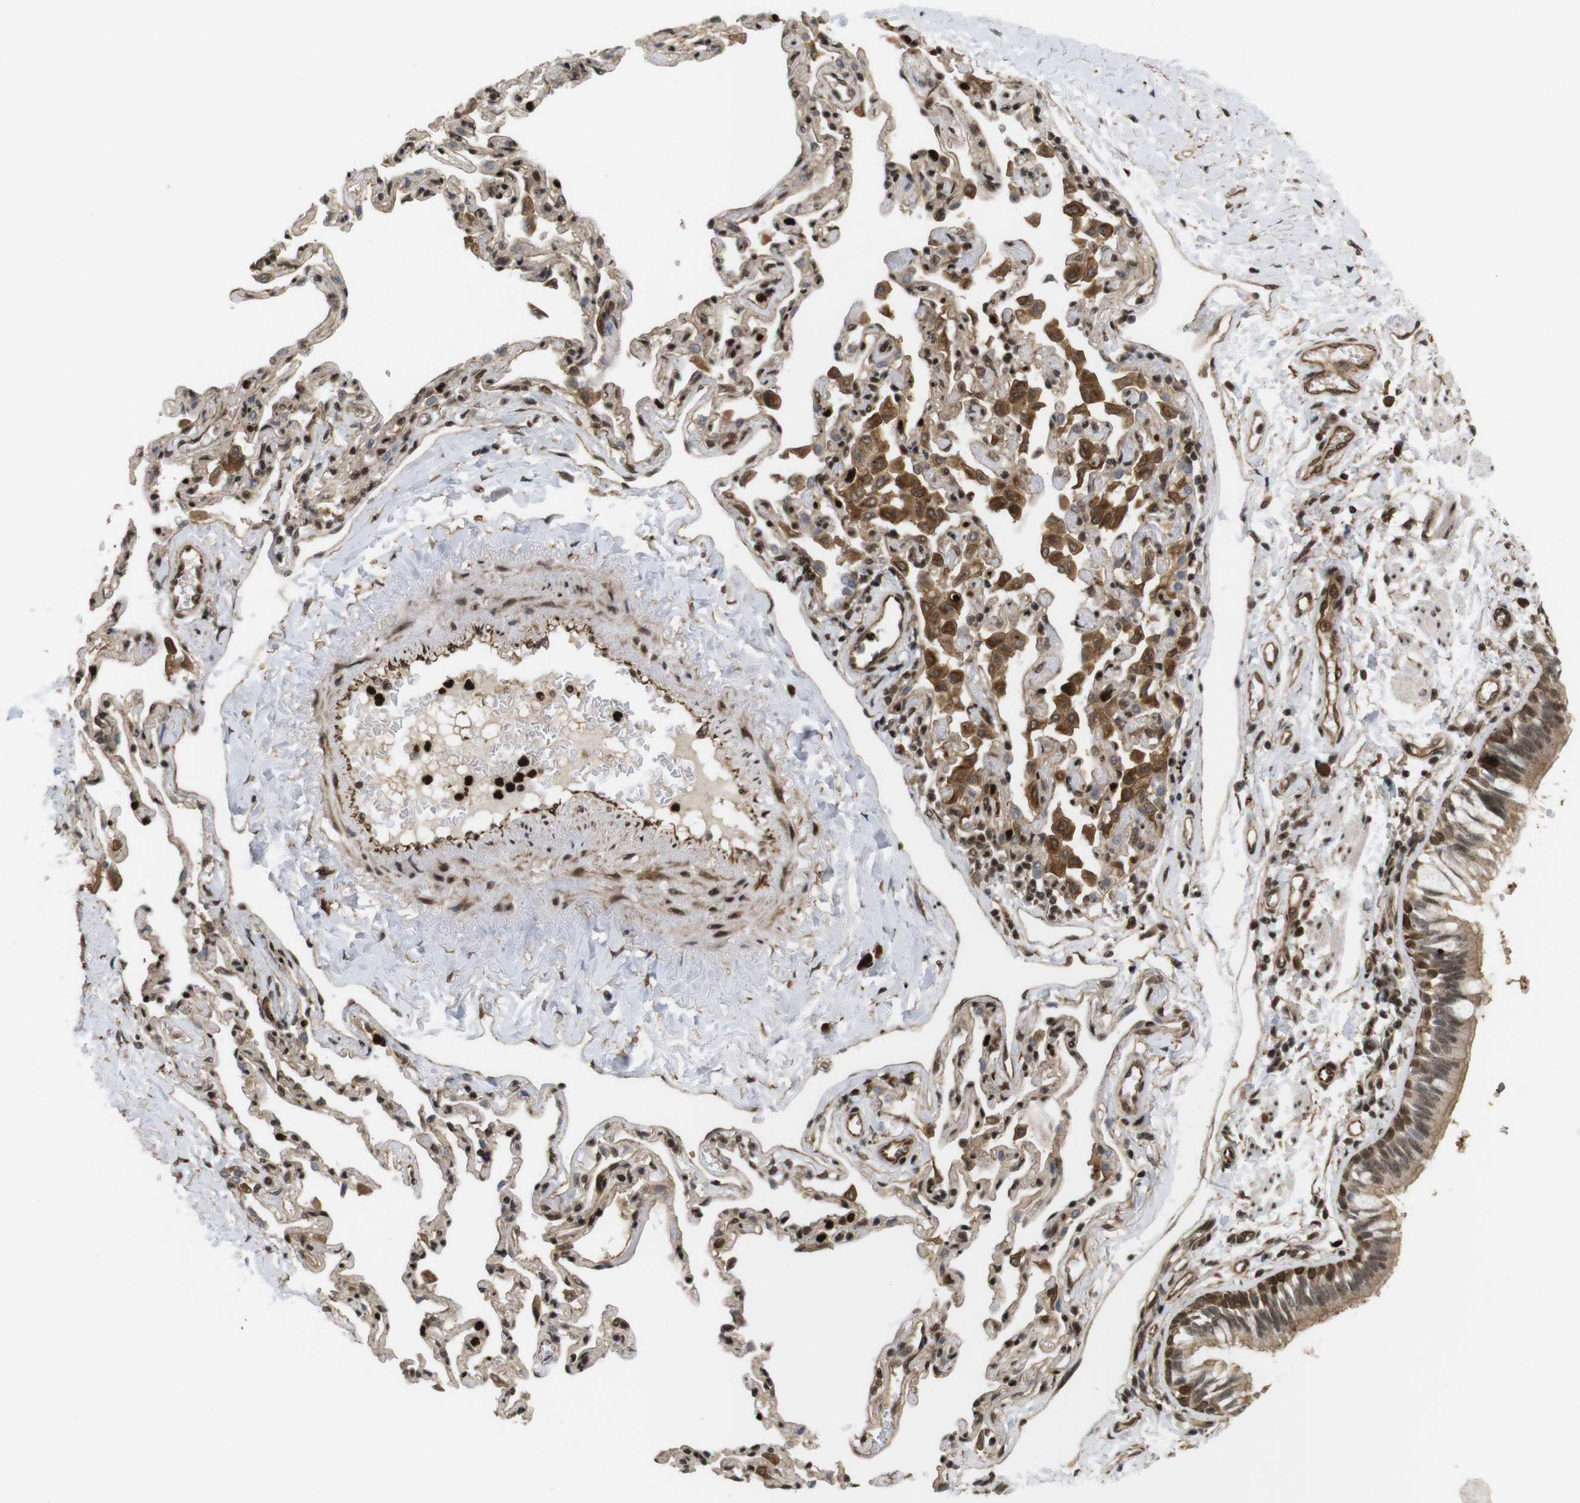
{"staining": {"intensity": "strong", "quantity": ">75%", "location": "cytoplasmic/membranous,nuclear"}, "tissue": "bronchus", "cell_type": "Respiratory epithelial cells", "image_type": "normal", "snomed": [{"axis": "morphology", "description": "Normal tissue, NOS"}, {"axis": "topography", "description": "Bronchus"}, {"axis": "topography", "description": "Lung"}], "caption": "A histopathology image showing strong cytoplasmic/membranous,nuclear expression in approximately >75% of respiratory epithelial cells in unremarkable bronchus, as visualized by brown immunohistochemical staining.", "gene": "SP2", "patient": {"sex": "male", "age": 64}}